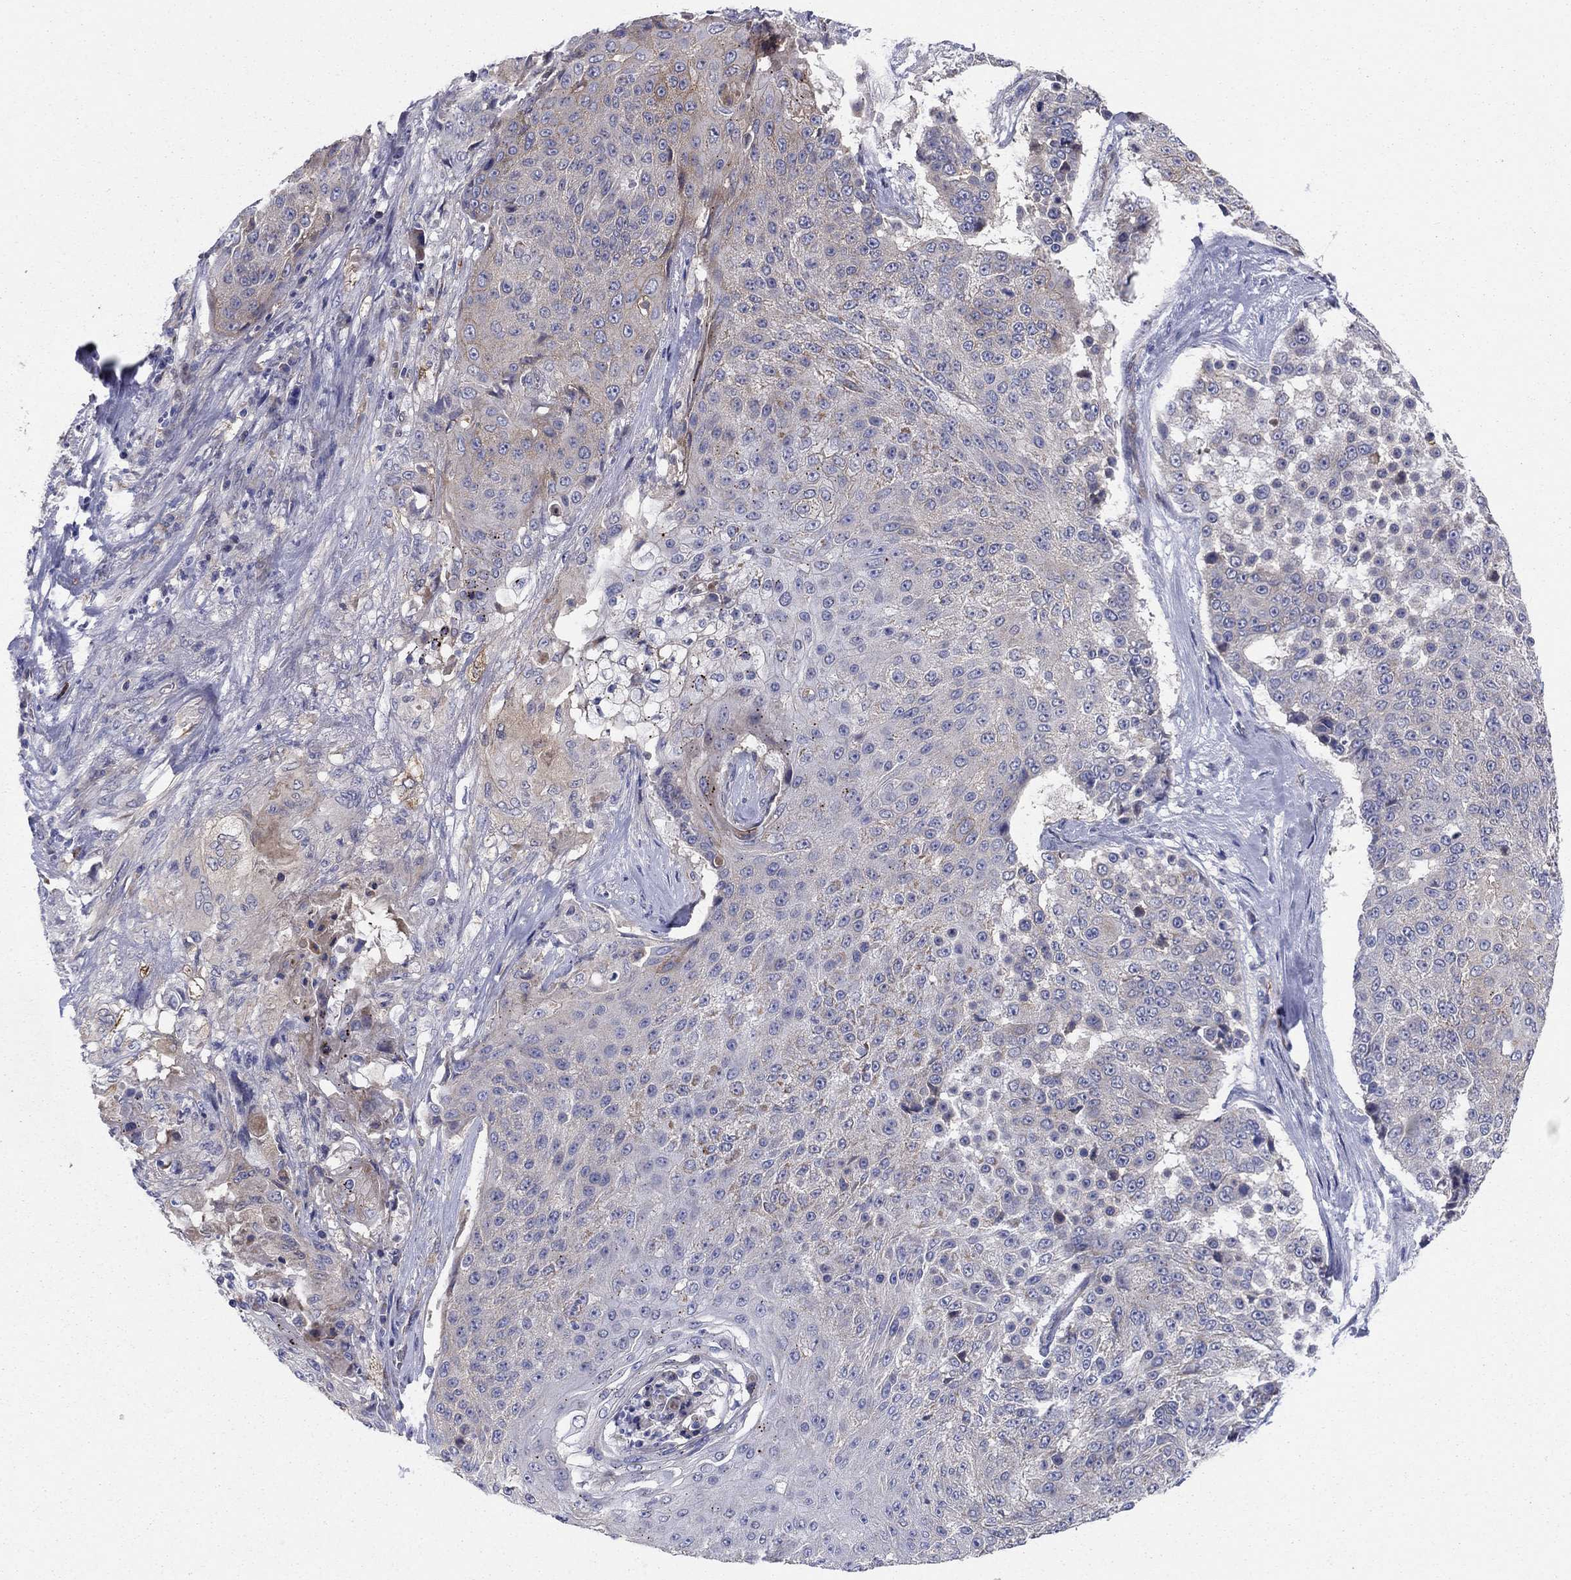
{"staining": {"intensity": "negative", "quantity": "none", "location": "none"}, "tissue": "urothelial cancer", "cell_type": "Tumor cells", "image_type": "cancer", "snomed": [{"axis": "morphology", "description": "Urothelial carcinoma, High grade"}, {"axis": "topography", "description": "Urinary bladder"}], "caption": "Immunohistochemical staining of human high-grade urothelial carcinoma displays no significant expression in tumor cells.", "gene": "EMP2", "patient": {"sex": "female", "age": 63}}